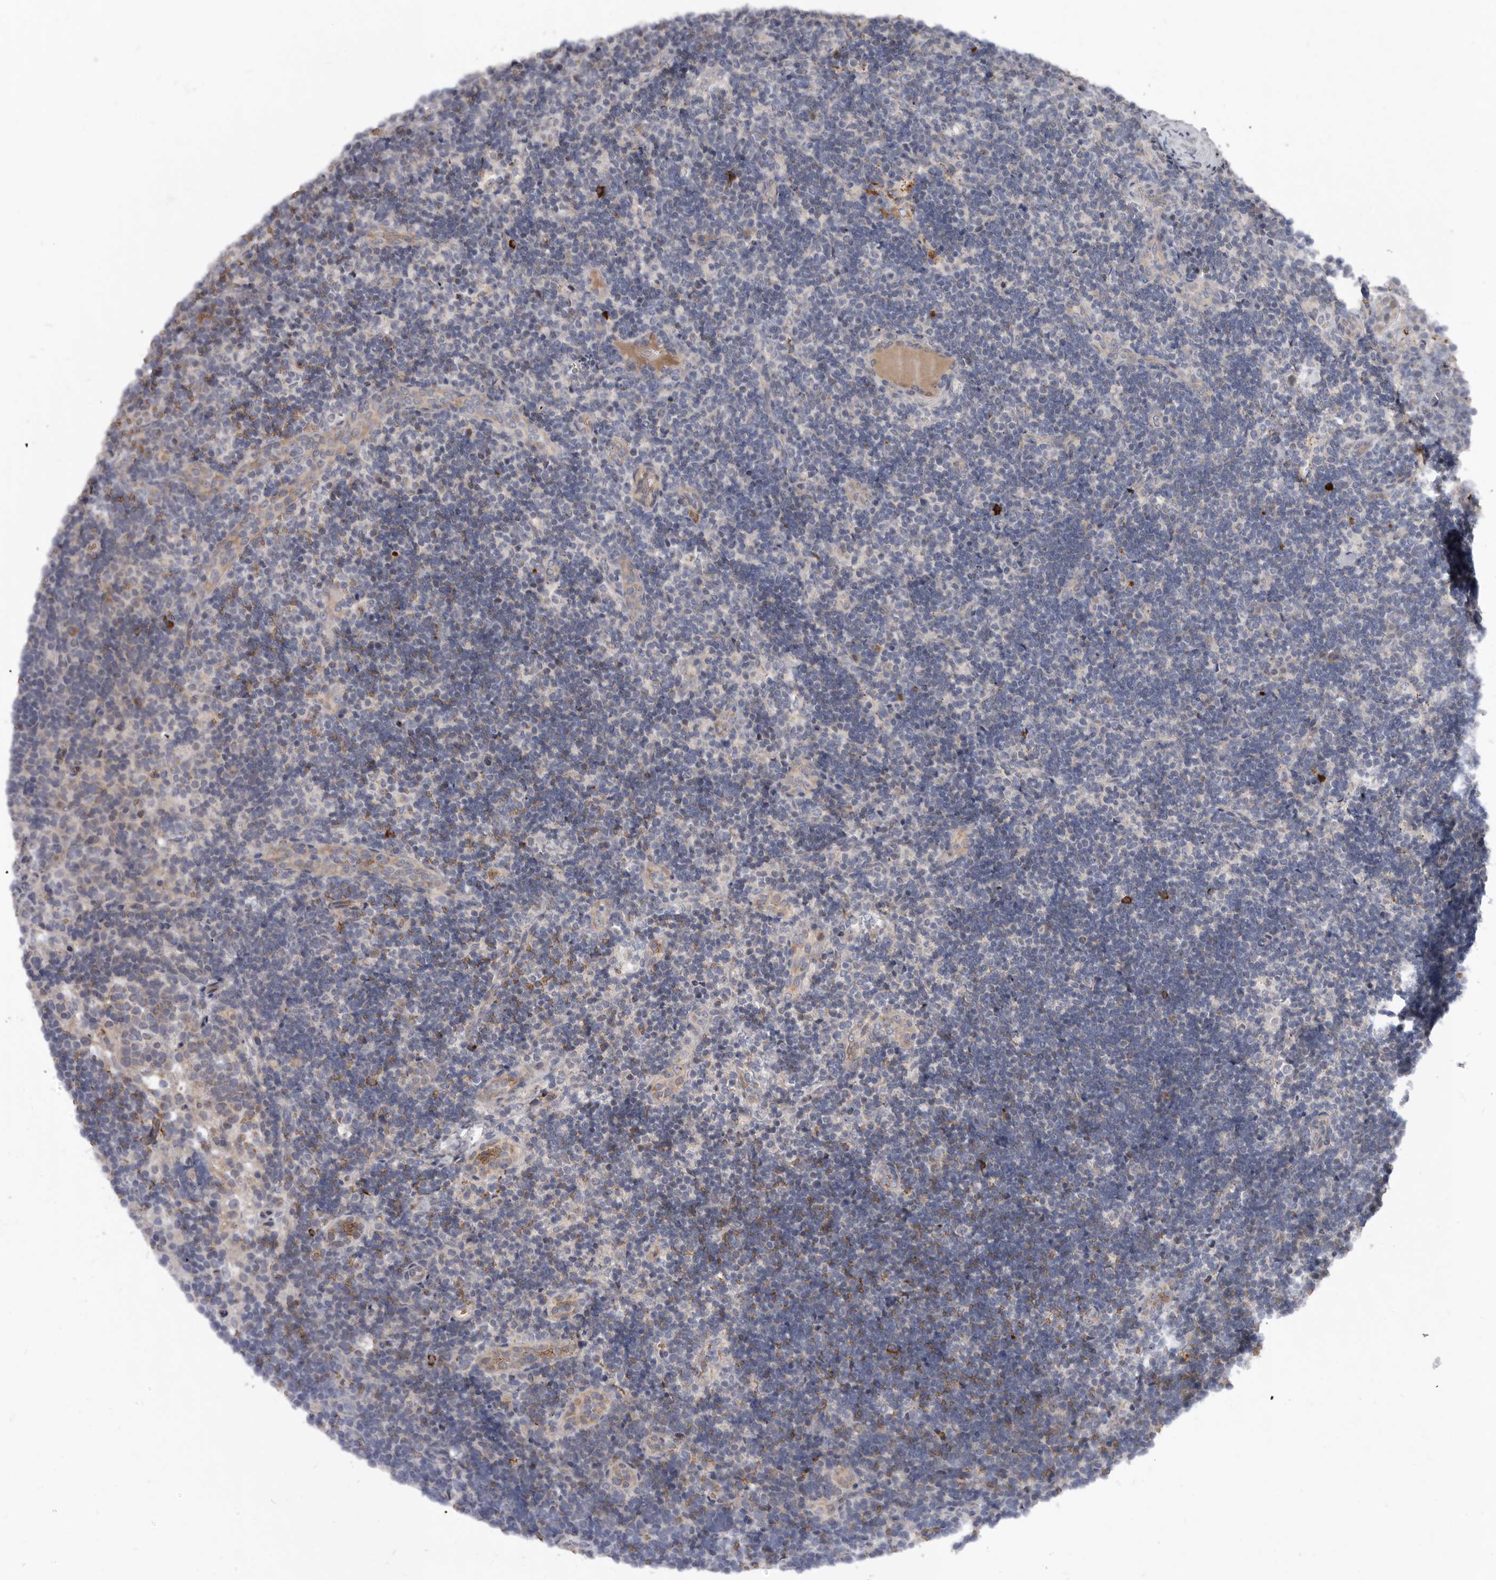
{"staining": {"intensity": "negative", "quantity": "none", "location": "none"}, "tissue": "lymph node", "cell_type": "Germinal center cells", "image_type": "normal", "snomed": [{"axis": "morphology", "description": "Normal tissue, NOS"}, {"axis": "topography", "description": "Lymph node"}], "caption": "Immunohistochemistry of benign lymph node reveals no expression in germinal center cells. The staining is performed using DAB (3,3'-diaminobenzidine) brown chromogen with nuclei counter-stained in using hematoxylin.", "gene": "SPTA1", "patient": {"sex": "female", "age": 22}}